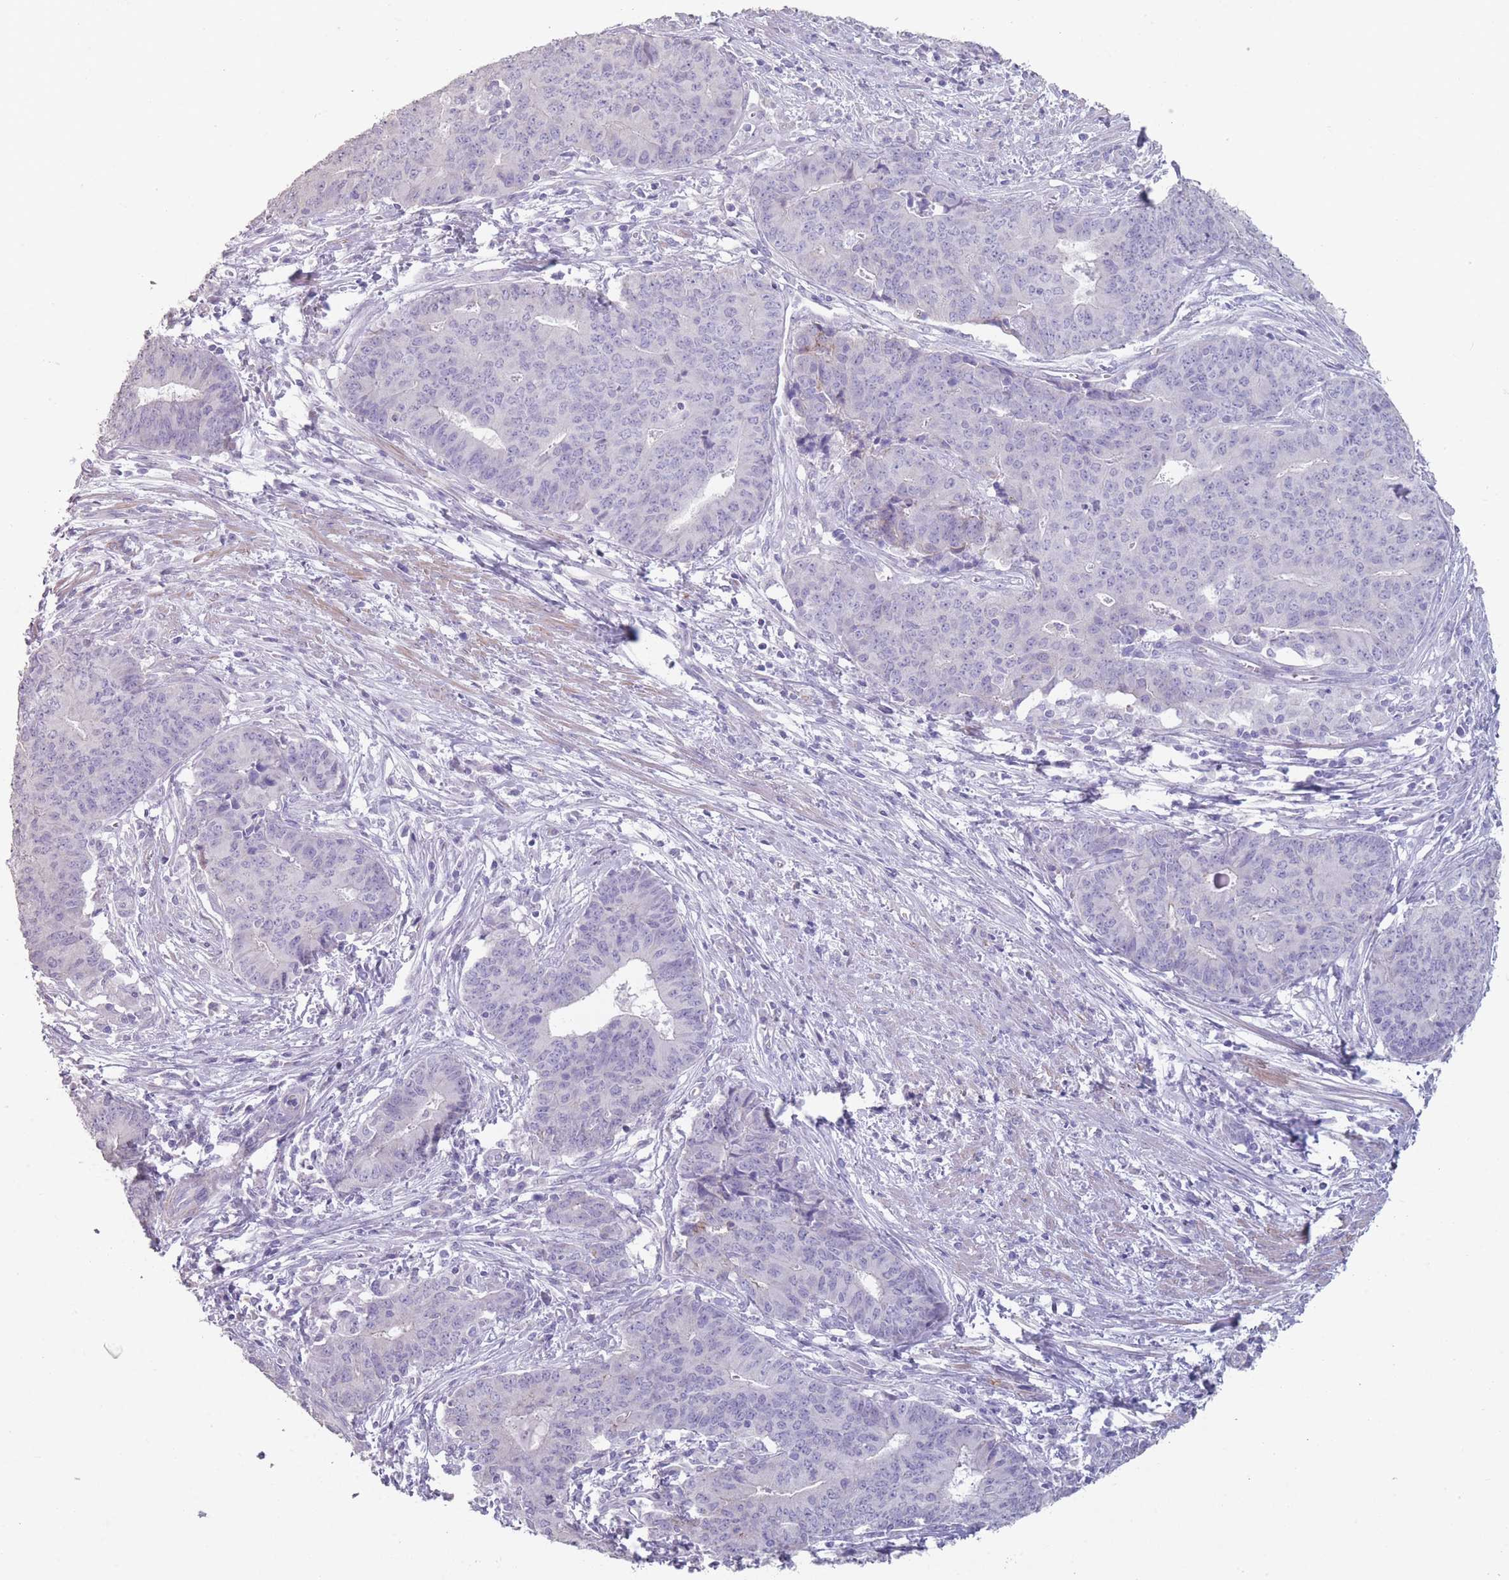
{"staining": {"intensity": "negative", "quantity": "none", "location": "none"}, "tissue": "endometrial cancer", "cell_type": "Tumor cells", "image_type": "cancer", "snomed": [{"axis": "morphology", "description": "Adenocarcinoma, NOS"}, {"axis": "topography", "description": "Endometrium"}], "caption": "Tumor cells are negative for brown protein staining in endometrial cancer (adenocarcinoma).", "gene": "RHBG", "patient": {"sex": "female", "age": 59}}